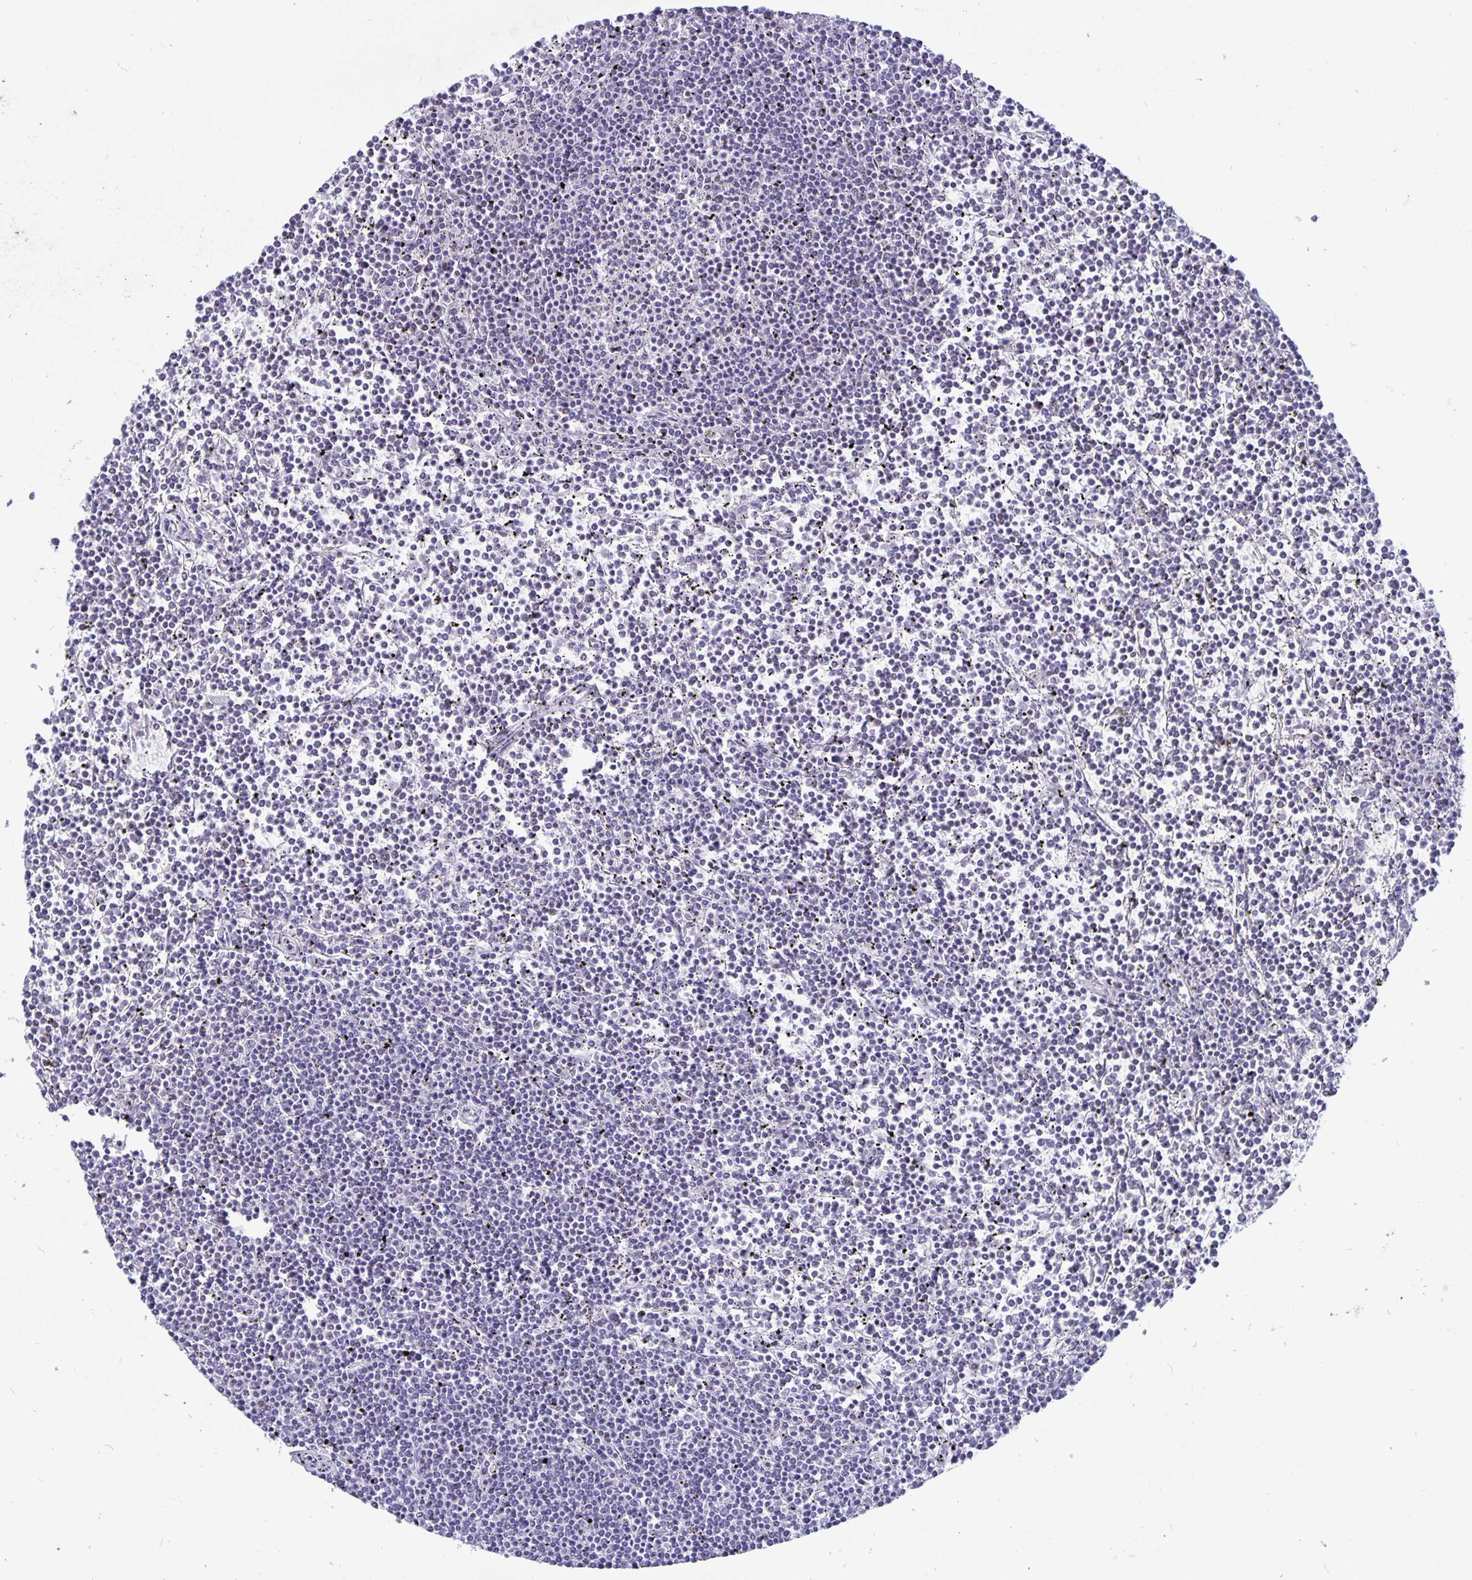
{"staining": {"intensity": "negative", "quantity": "none", "location": "none"}, "tissue": "lymphoma", "cell_type": "Tumor cells", "image_type": "cancer", "snomed": [{"axis": "morphology", "description": "Malignant lymphoma, non-Hodgkin's type, Low grade"}, {"axis": "topography", "description": "Spleen"}], "caption": "IHC of human lymphoma exhibits no expression in tumor cells.", "gene": "BPIFA3", "patient": {"sex": "female", "age": 19}}